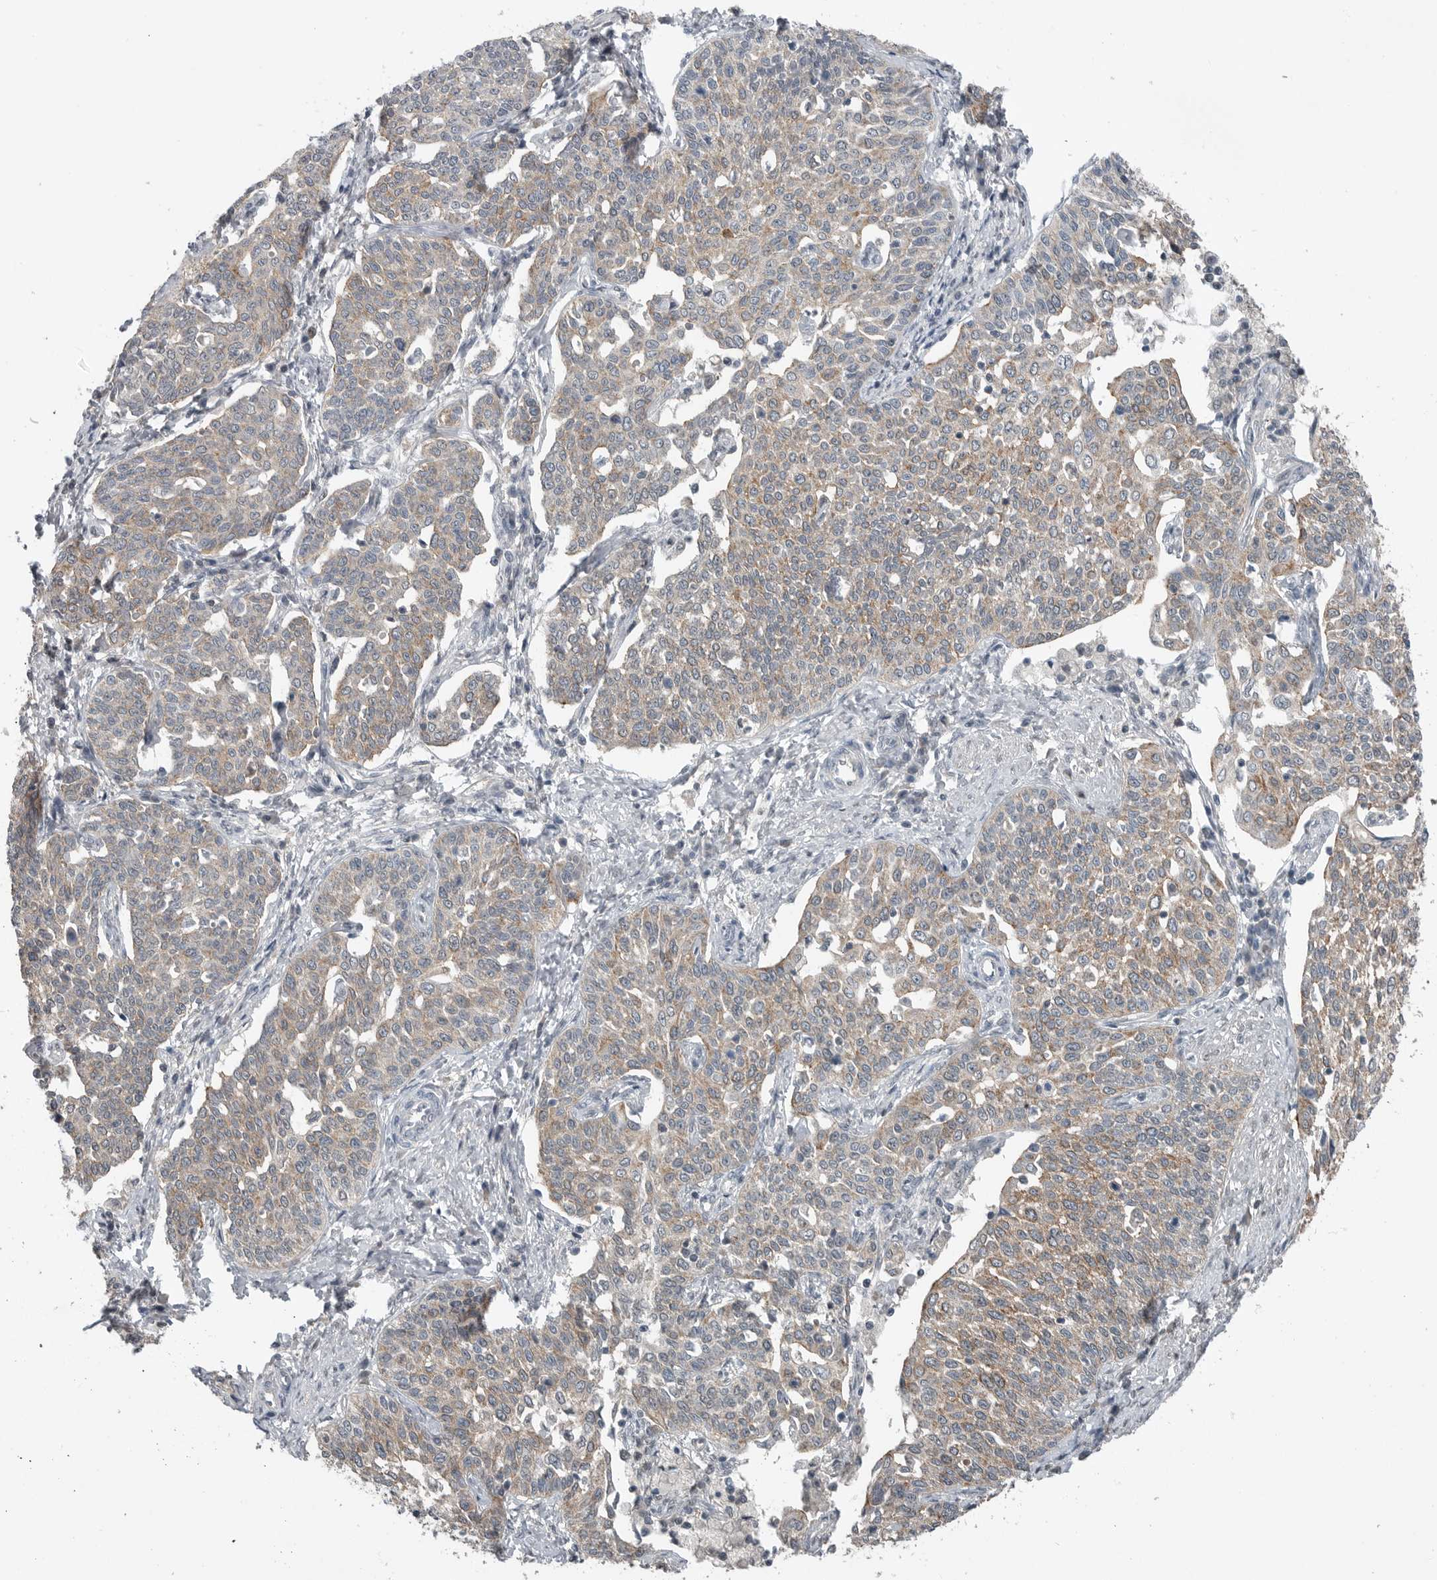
{"staining": {"intensity": "weak", "quantity": ">75%", "location": "cytoplasmic/membranous"}, "tissue": "cervical cancer", "cell_type": "Tumor cells", "image_type": "cancer", "snomed": [{"axis": "morphology", "description": "Squamous cell carcinoma, NOS"}, {"axis": "topography", "description": "Cervix"}], "caption": "Human cervical cancer stained with a brown dye shows weak cytoplasmic/membranous positive positivity in about >75% of tumor cells.", "gene": "MFAP3L", "patient": {"sex": "female", "age": 34}}